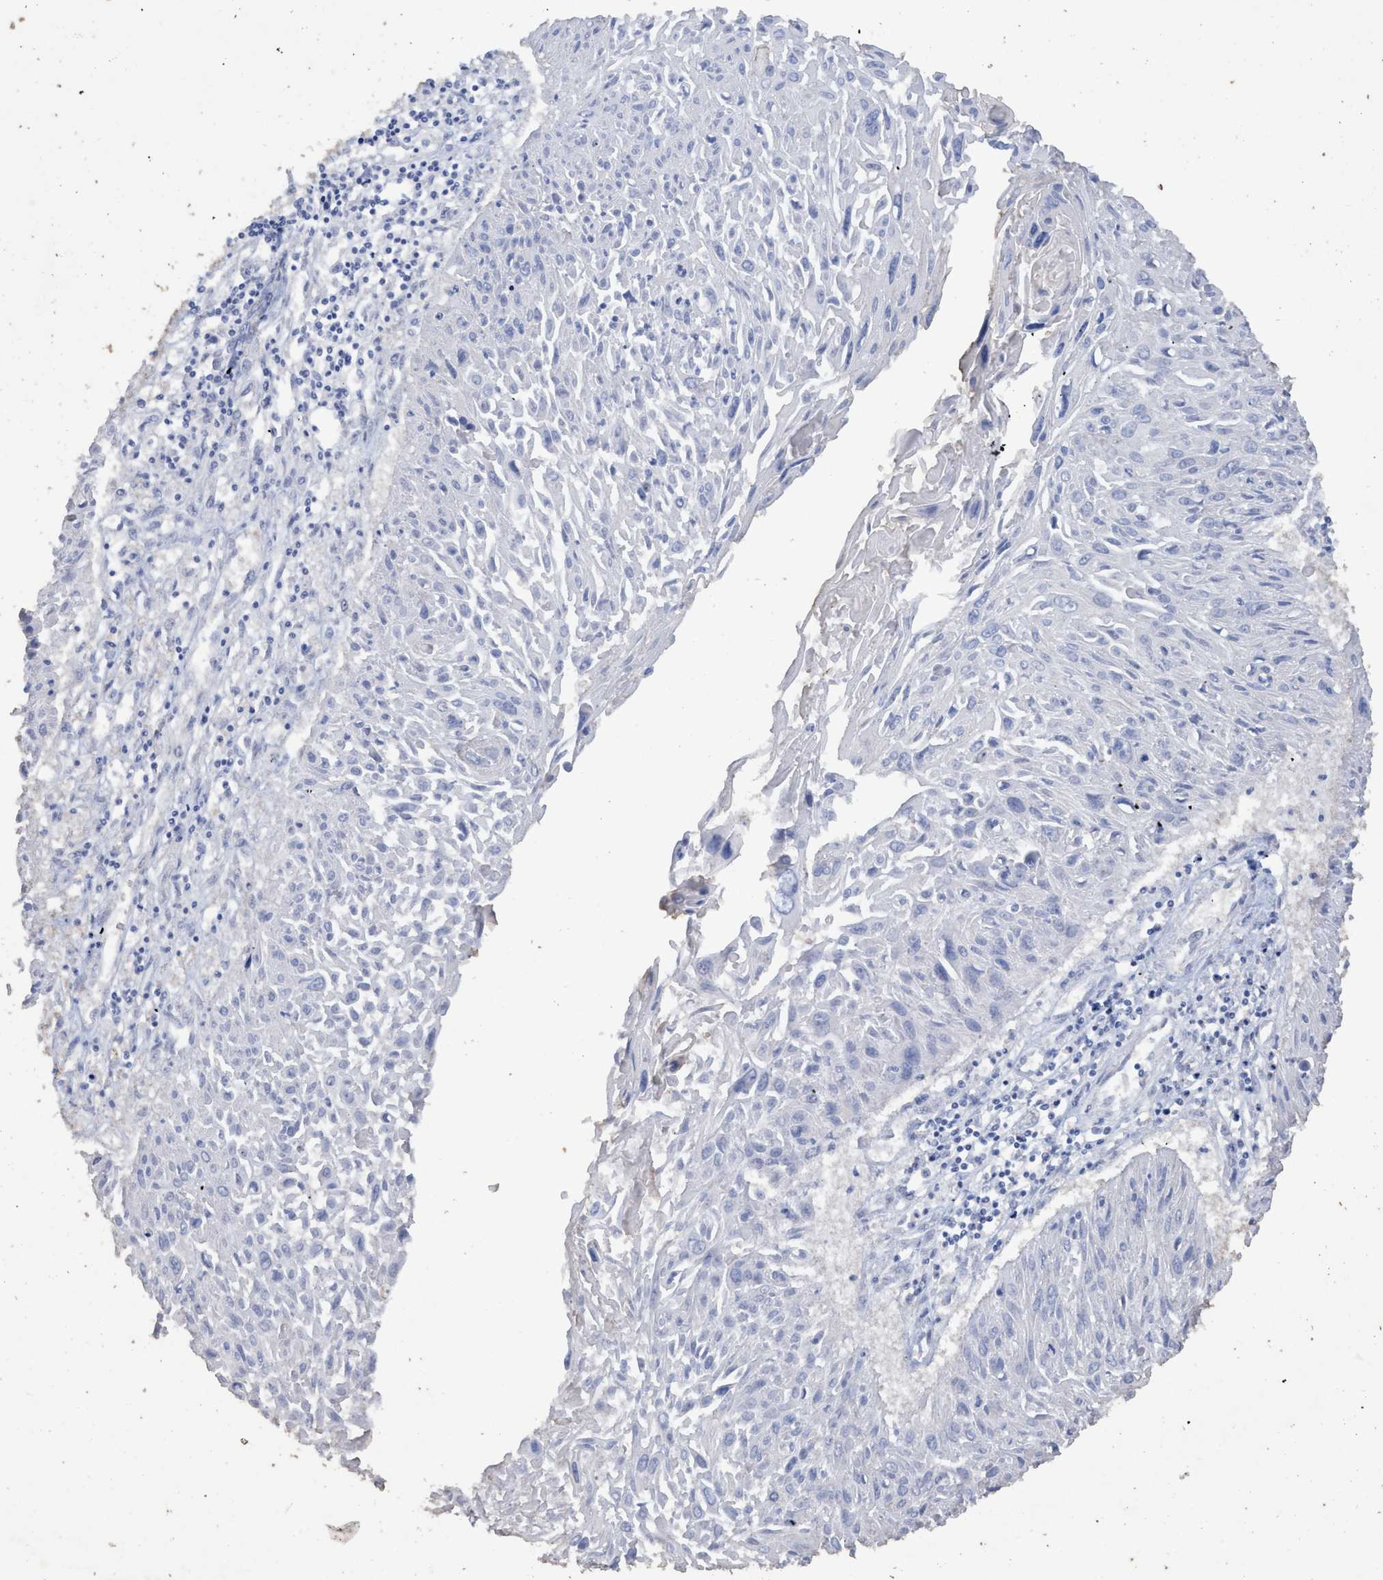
{"staining": {"intensity": "negative", "quantity": "none", "location": "none"}, "tissue": "cervical cancer", "cell_type": "Tumor cells", "image_type": "cancer", "snomed": [{"axis": "morphology", "description": "Squamous cell carcinoma, NOS"}, {"axis": "topography", "description": "Cervix"}], "caption": "DAB (3,3'-diaminobenzidine) immunohistochemical staining of cervical cancer (squamous cell carcinoma) demonstrates no significant positivity in tumor cells.", "gene": "RSAD1", "patient": {"sex": "female", "age": 51}}